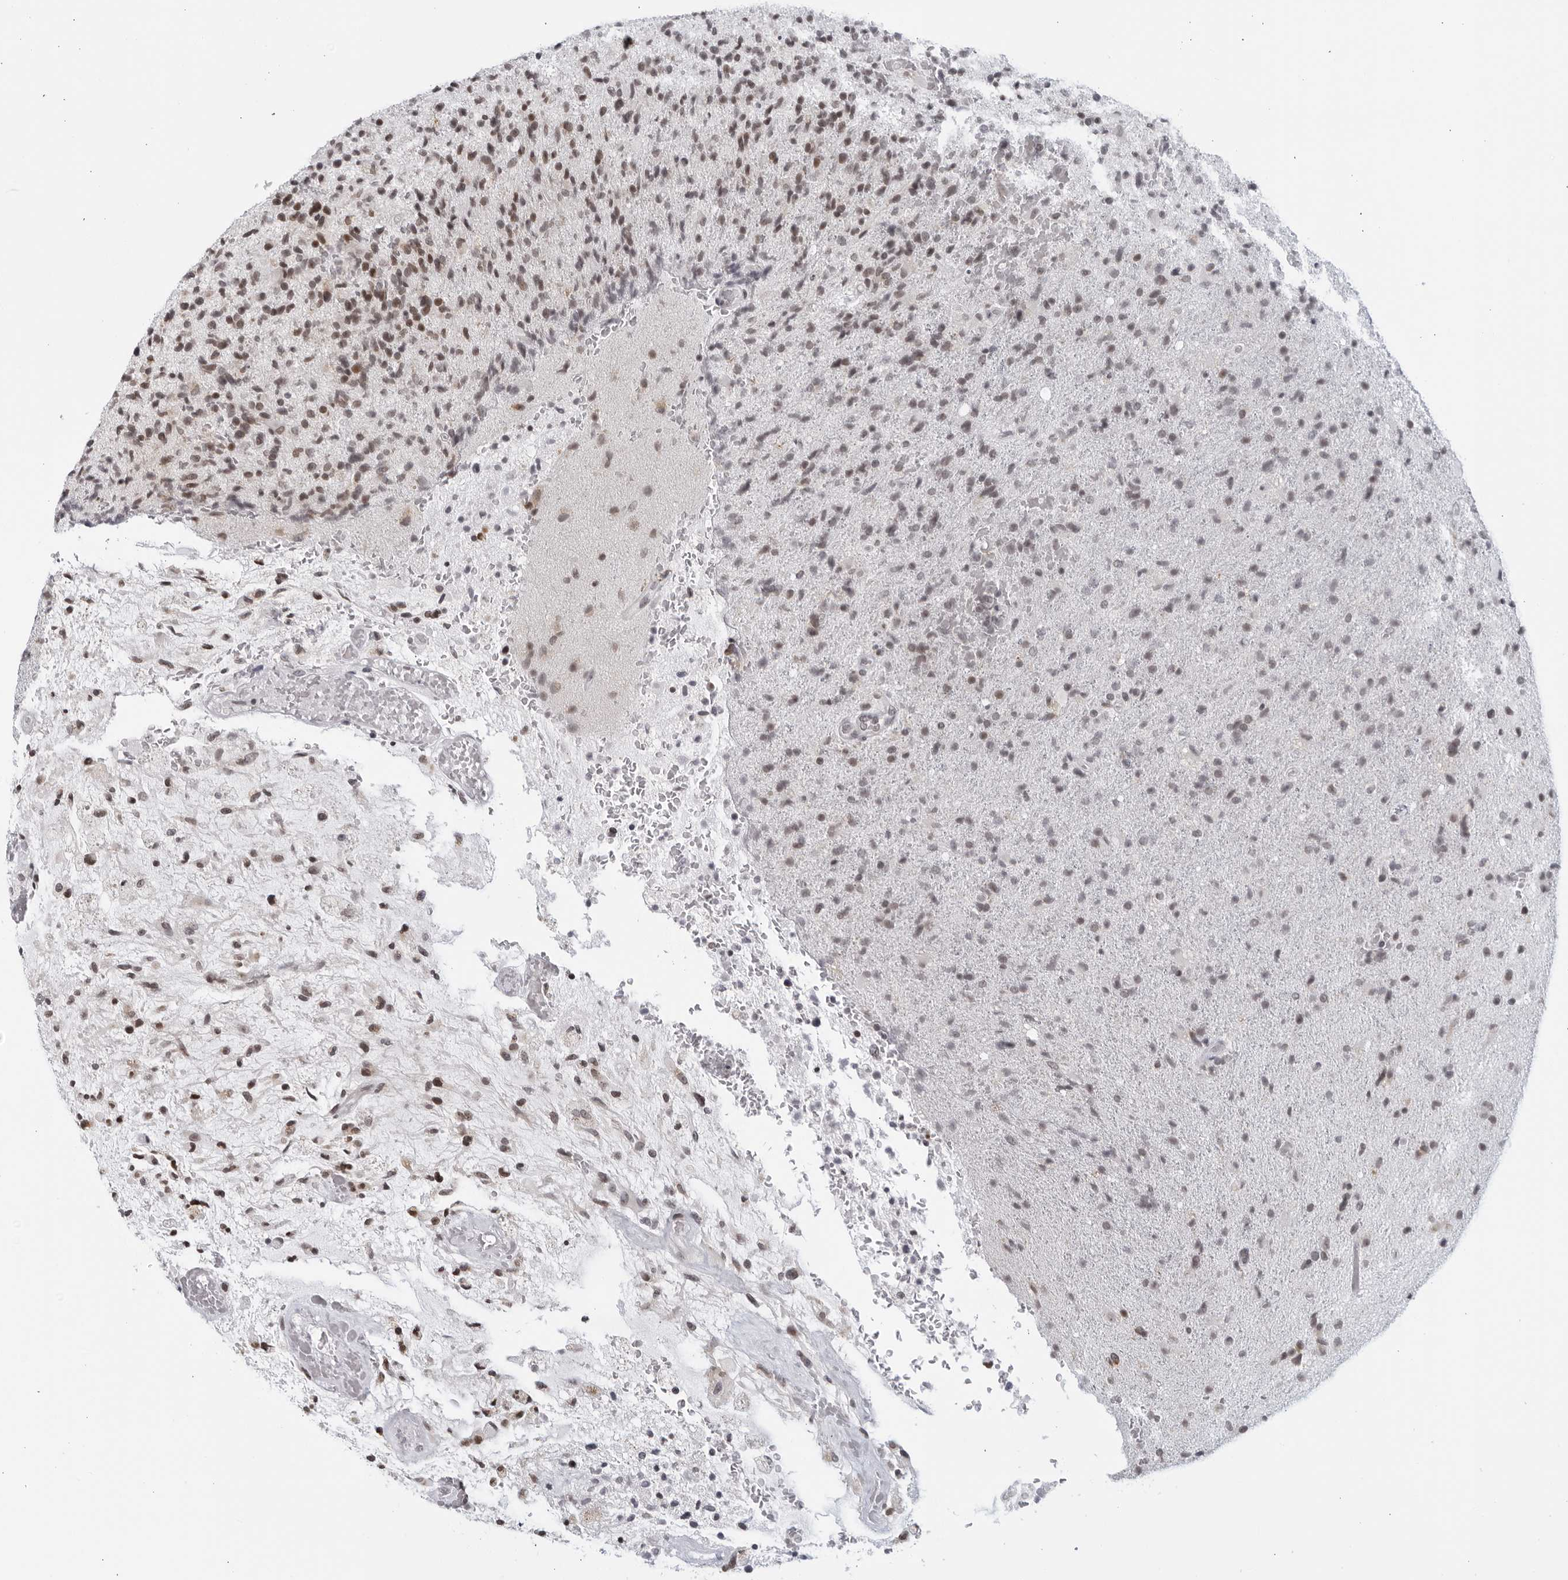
{"staining": {"intensity": "negative", "quantity": "none", "location": "none"}, "tissue": "glioma", "cell_type": "Tumor cells", "image_type": "cancer", "snomed": [{"axis": "morphology", "description": "Glioma, malignant, High grade"}, {"axis": "topography", "description": "Brain"}], "caption": "The histopathology image demonstrates no significant positivity in tumor cells of malignant glioma (high-grade).", "gene": "RAB11FIP3", "patient": {"sex": "male", "age": 72}}